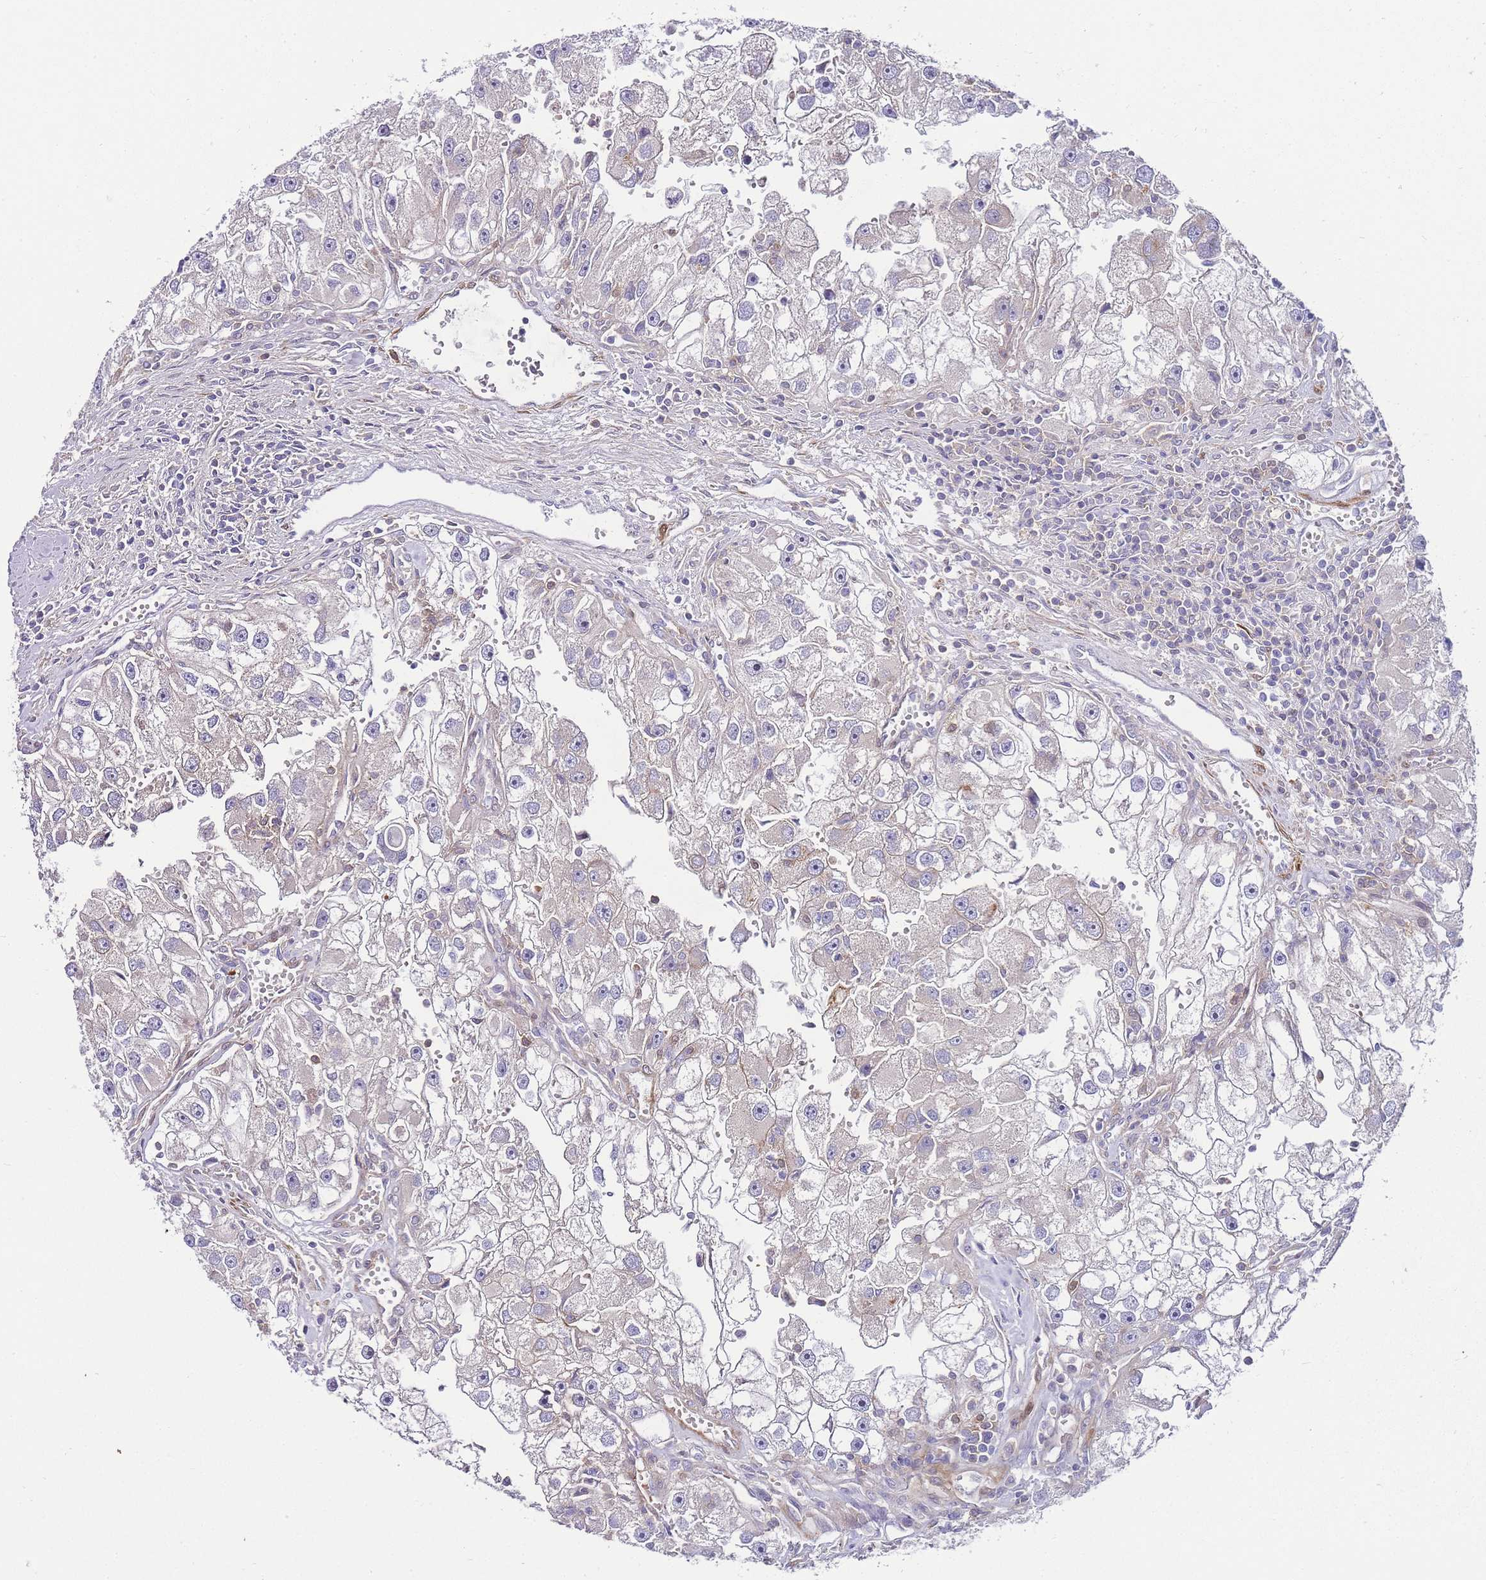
{"staining": {"intensity": "negative", "quantity": "none", "location": "none"}, "tissue": "renal cancer", "cell_type": "Tumor cells", "image_type": "cancer", "snomed": [{"axis": "morphology", "description": "Adenocarcinoma, NOS"}, {"axis": "topography", "description": "Kidney"}], "caption": "Immunohistochemistry (IHC) photomicrograph of neoplastic tissue: human renal cancer (adenocarcinoma) stained with DAB (3,3'-diaminobenzidine) shows no significant protein staining in tumor cells.", "gene": "FBN3", "patient": {"sex": "male", "age": 63}}